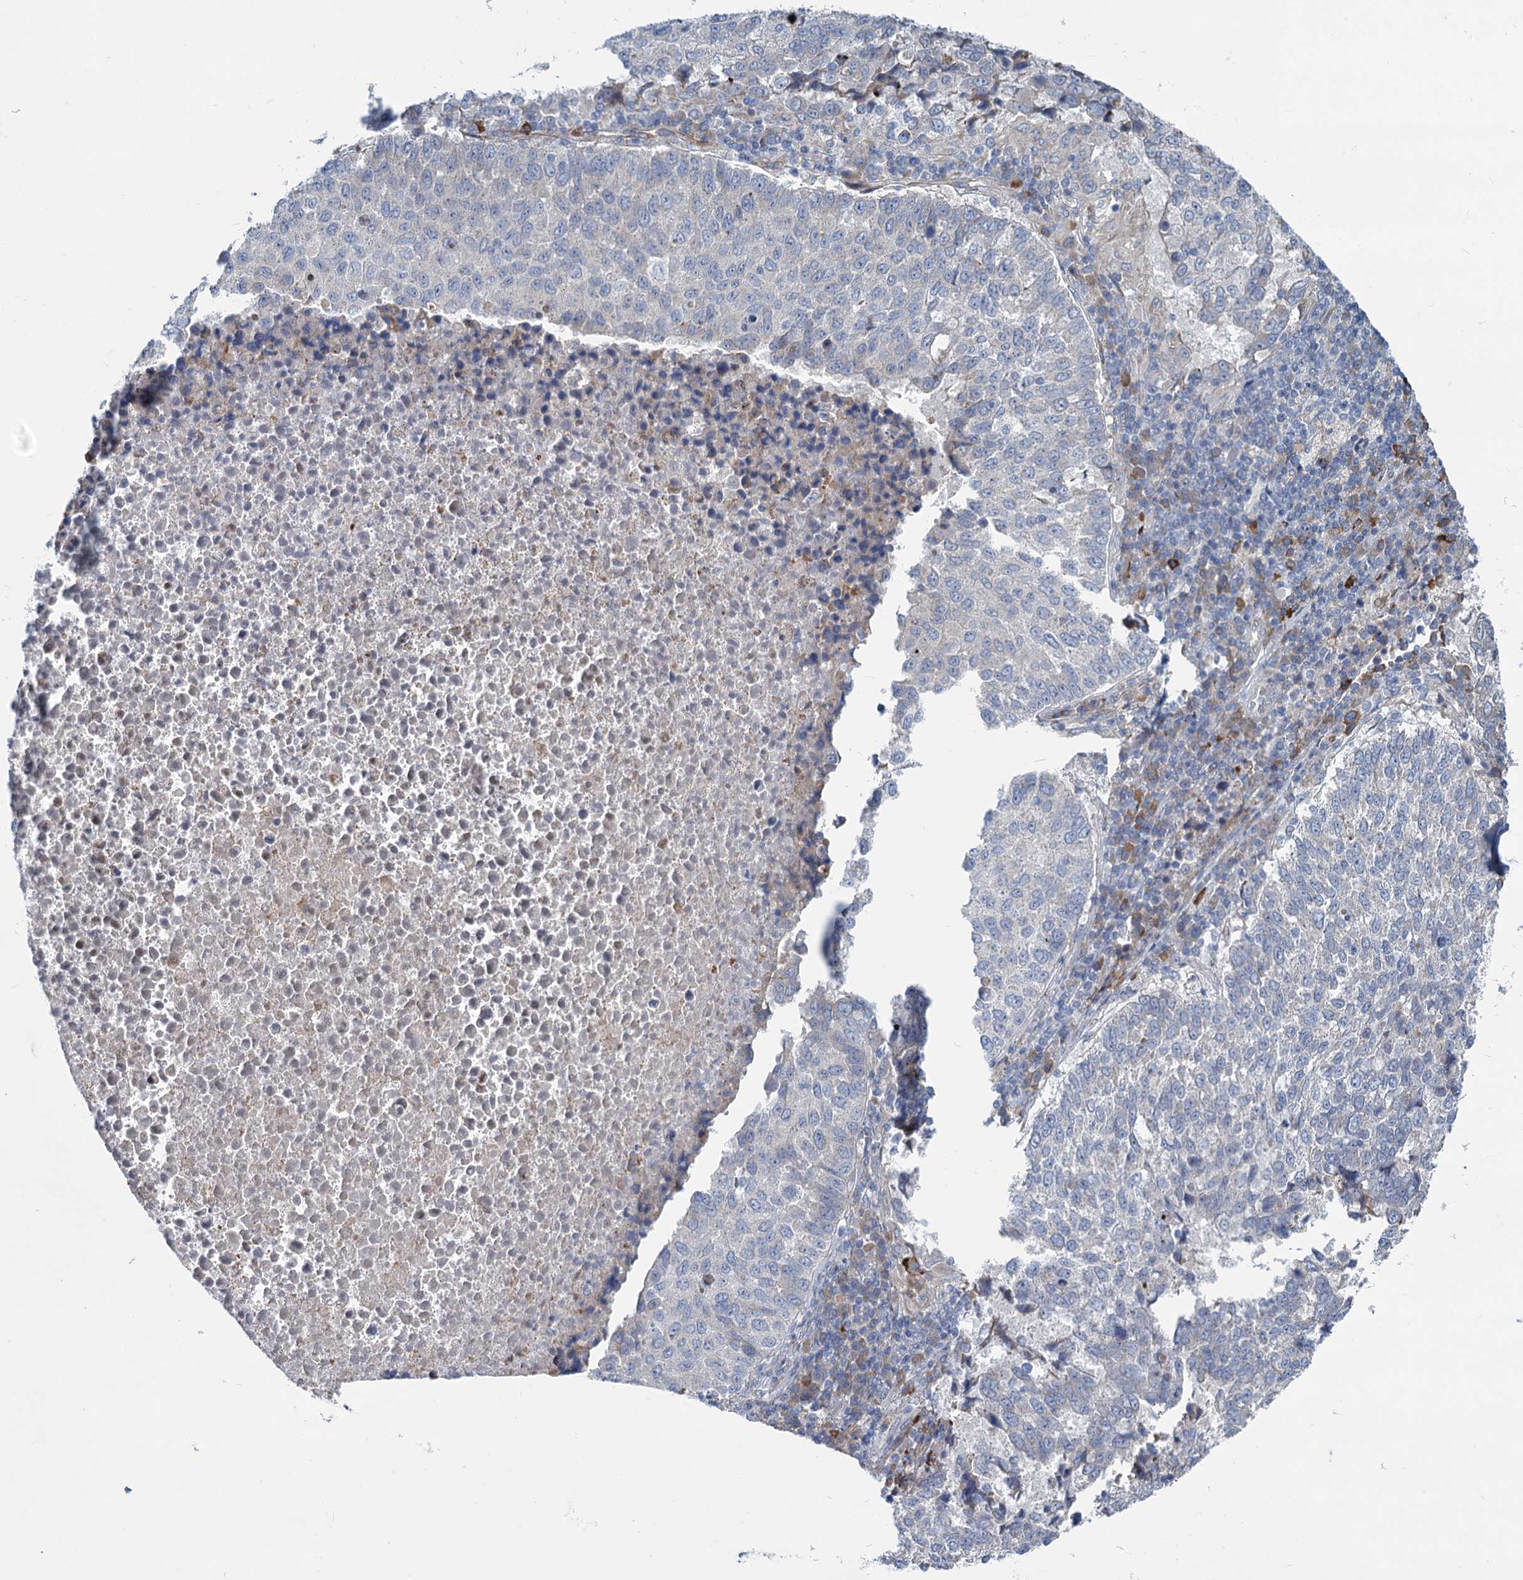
{"staining": {"intensity": "negative", "quantity": "none", "location": "none"}, "tissue": "lung cancer", "cell_type": "Tumor cells", "image_type": "cancer", "snomed": [{"axis": "morphology", "description": "Squamous cell carcinoma, NOS"}, {"axis": "topography", "description": "Lung"}], "caption": "High power microscopy histopathology image of an IHC image of lung cancer, revealing no significant positivity in tumor cells. (Immunohistochemistry (ihc), brightfield microscopy, high magnification).", "gene": "PRSS35", "patient": {"sex": "male", "age": 73}}